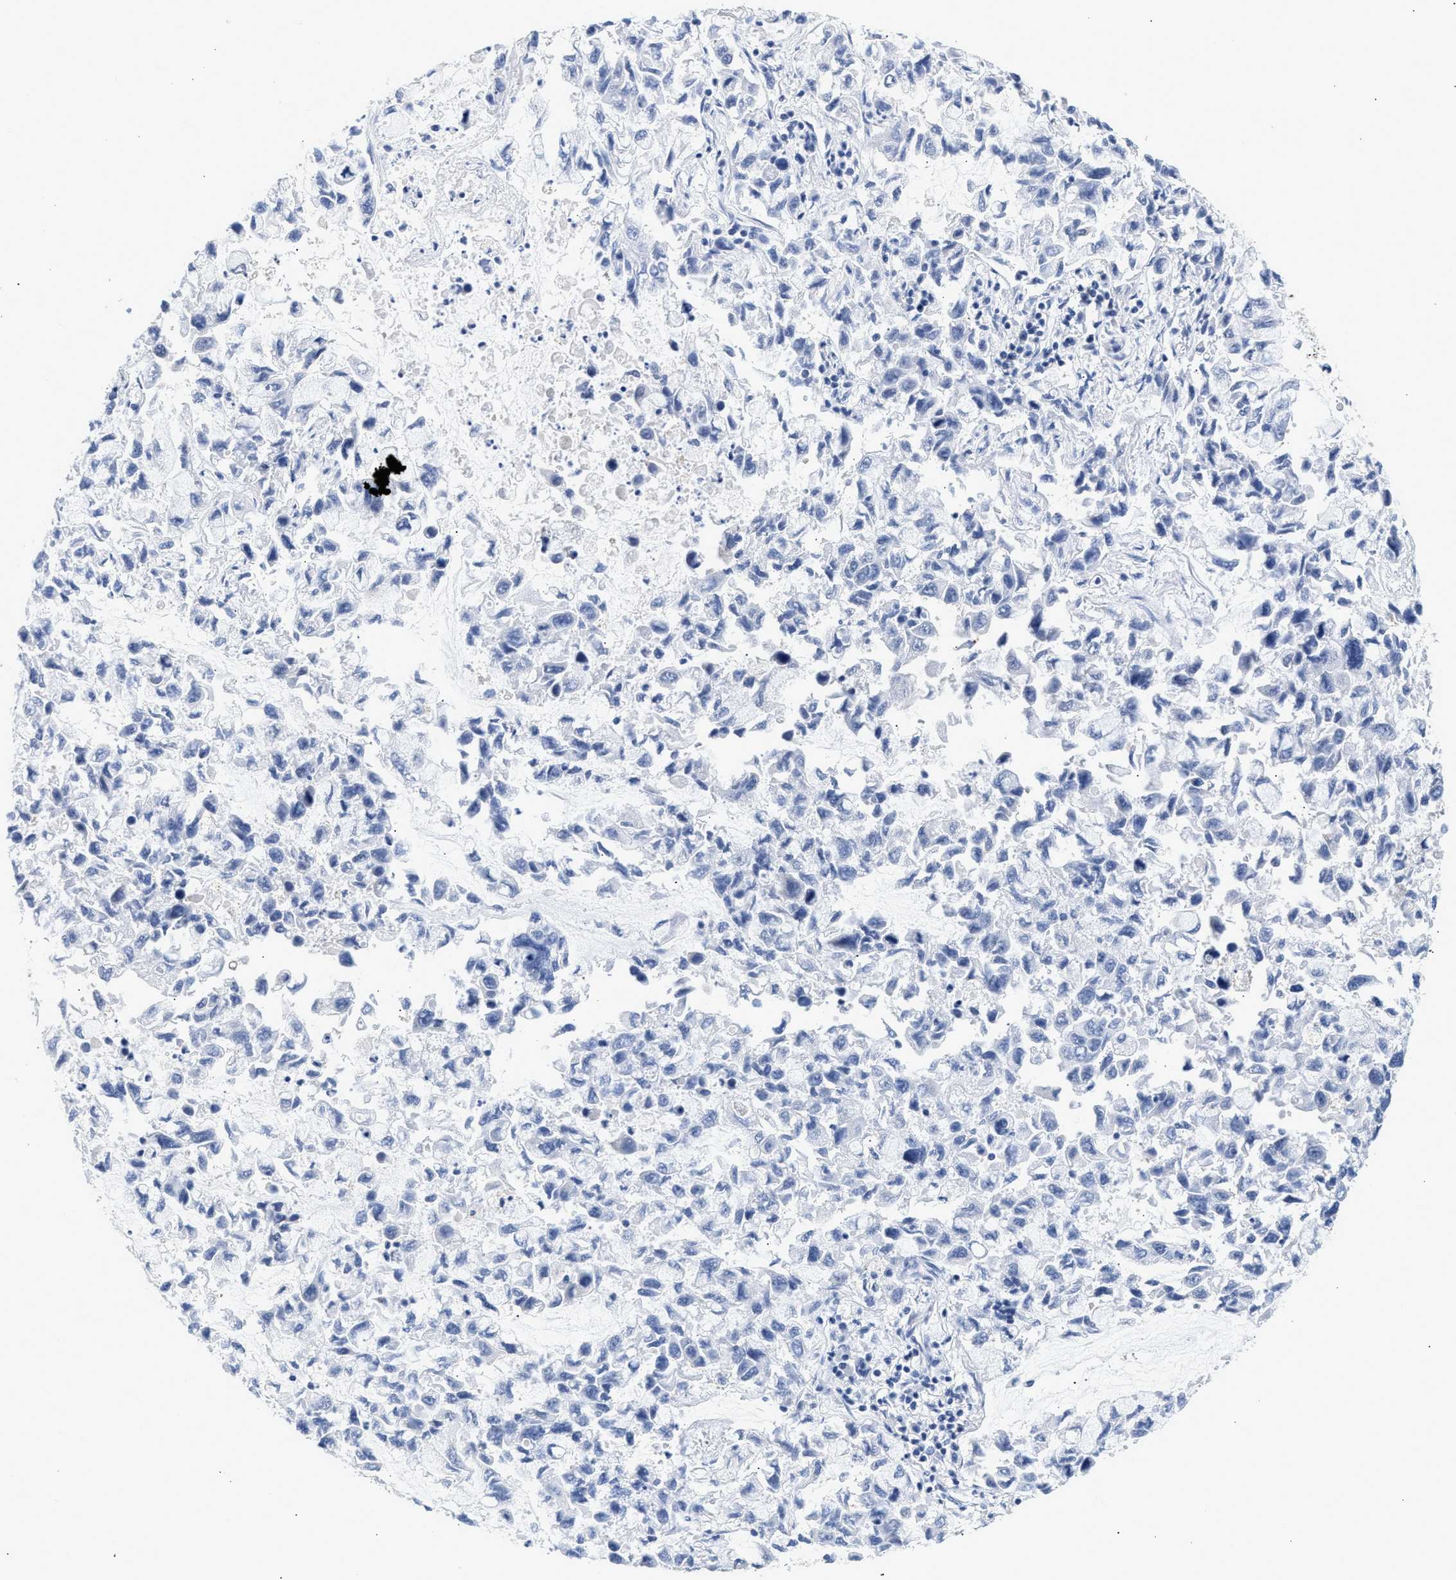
{"staining": {"intensity": "negative", "quantity": "none", "location": "none"}, "tissue": "lung cancer", "cell_type": "Tumor cells", "image_type": "cancer", "snomed": [{"axis": "morphology", "description": "Adenocarcinoma, NOS"}, {"axis": "topography", "description": "Lung"}], "caption": "Immunohistochemistry photomicrograph of neoplastic tissue: human lung adenocarcinoma stained with DAB (3,3'-diaminobenzidine) exhibits no significant protein staining in tumor cells.", "gene": "PPM1L", "patient": {"sex": "male", "age": 64}}